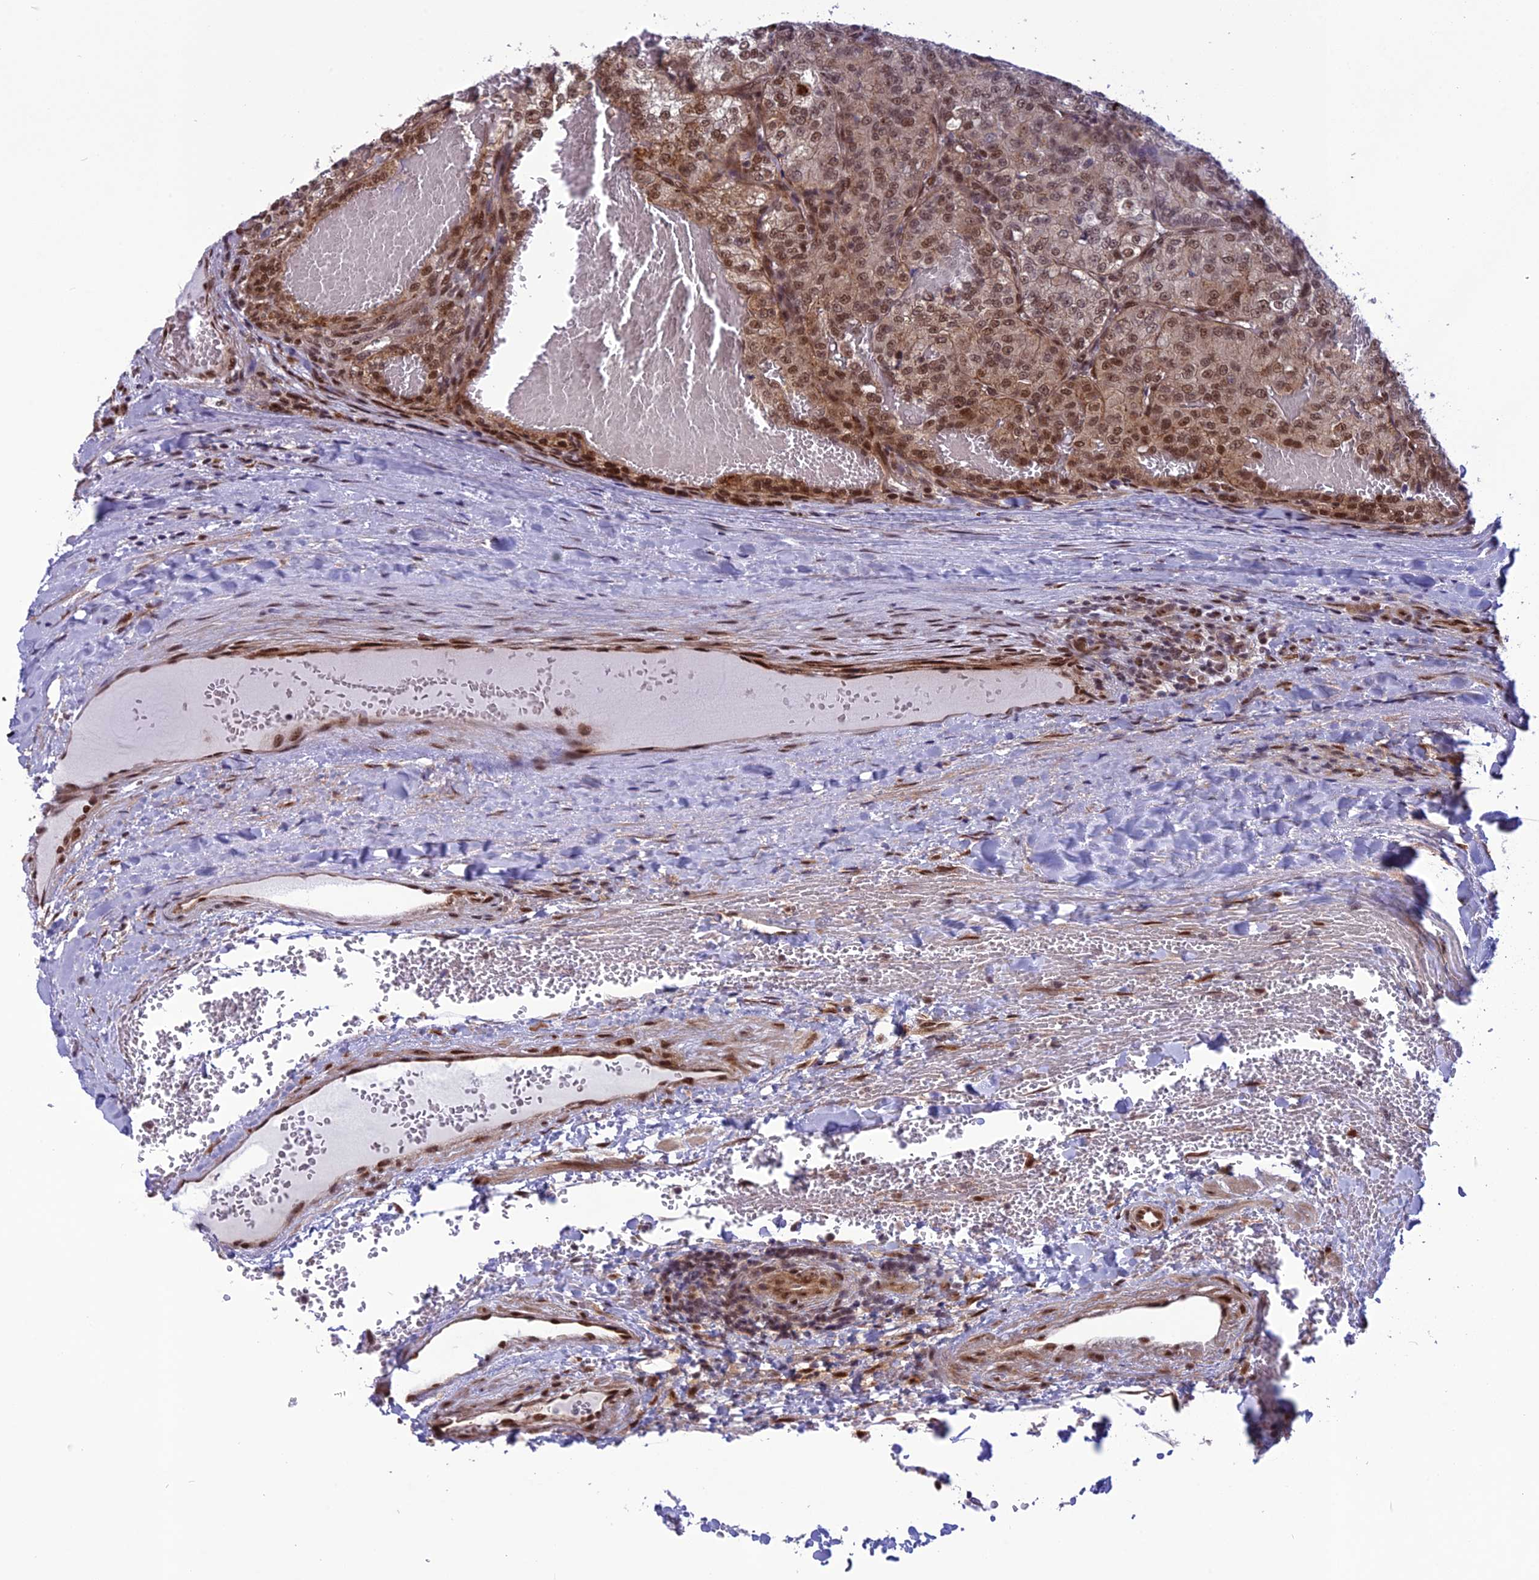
{"staining": {"intensity": "moderate", "quantity": "25%-75%", "location": "cytoplasmic/membranous,nuclear"}, "tissue": "renal cancer", "cell_type": "Tumor cells", "image_type": "cancer", "snomed": [{"axis": "morphology", "description": "Adenocarcinoma, NOS"}, {"axis": "topography", "description": "Kidney"}], "caption": "Immunohistochemical staining of human renal adenocarcinoma shows moderate cytoplasmic/membranous and nuclear protein positivity in about 25%-75% of tumor cells.", "gene": "RTRAF", "patient": {"sex": "female", "age": 63}}